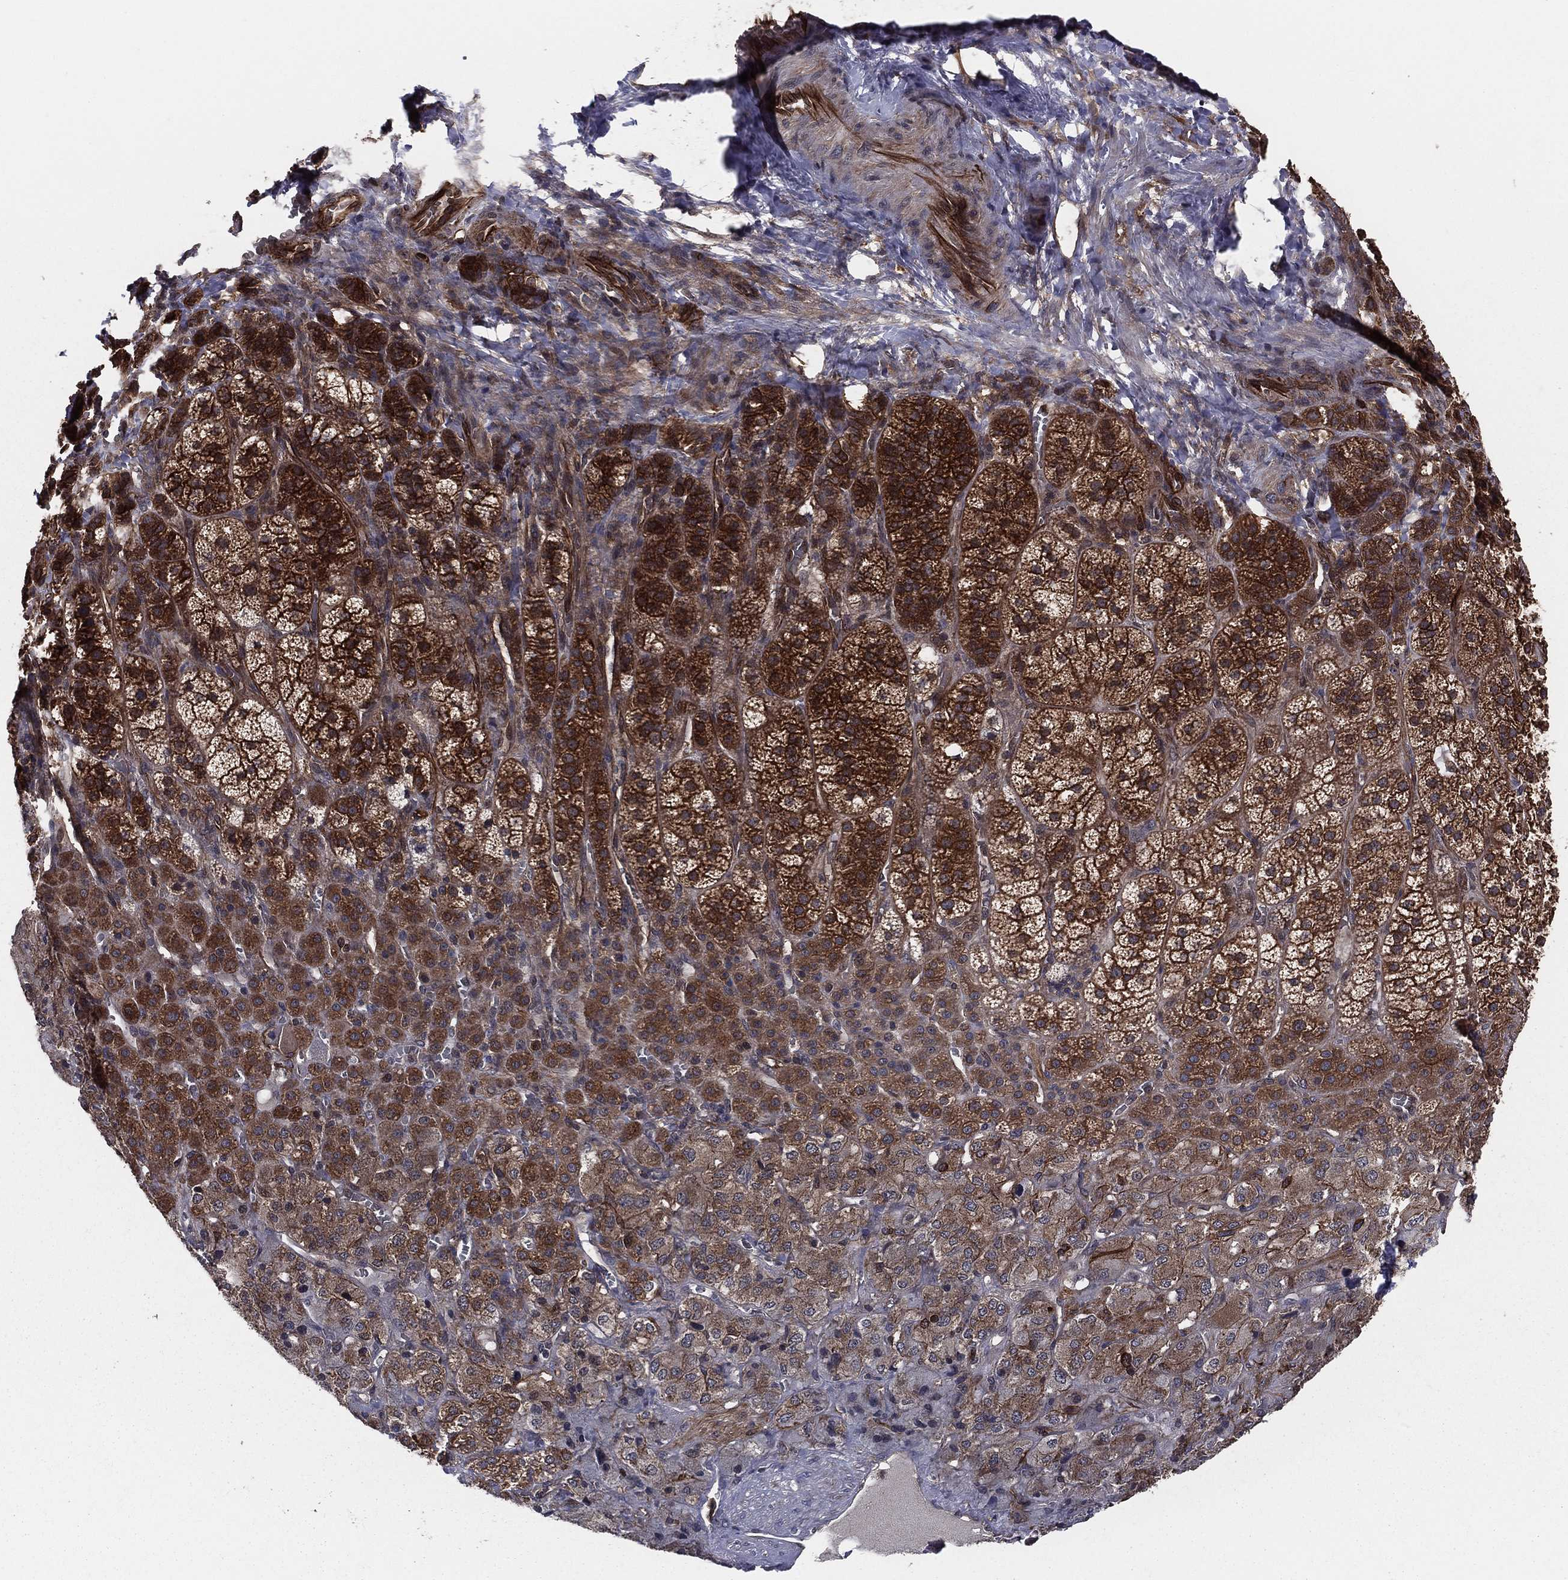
{"staining": {"intensity": "strong", "quantity": ">75%", "location": "cytoplasmic/membranous"}, "tissue": "adrenal gland", "cell_type": "Glandular cells", "image_type": "normal", "snomed": [{"axis": "morphology", "description": "Normal tissue, NOS"}, {"axis": "topography", "description": "Adrenal gland"}], "caption": "This is an image of immunohistochemistry (IHC) staining of unremarkable adrenal gland, which shows strong expression in the cytoplasmic/membranous of glandular cells.", "gene": "CERT1", "patient": {"sex": "female", "age": 60}}